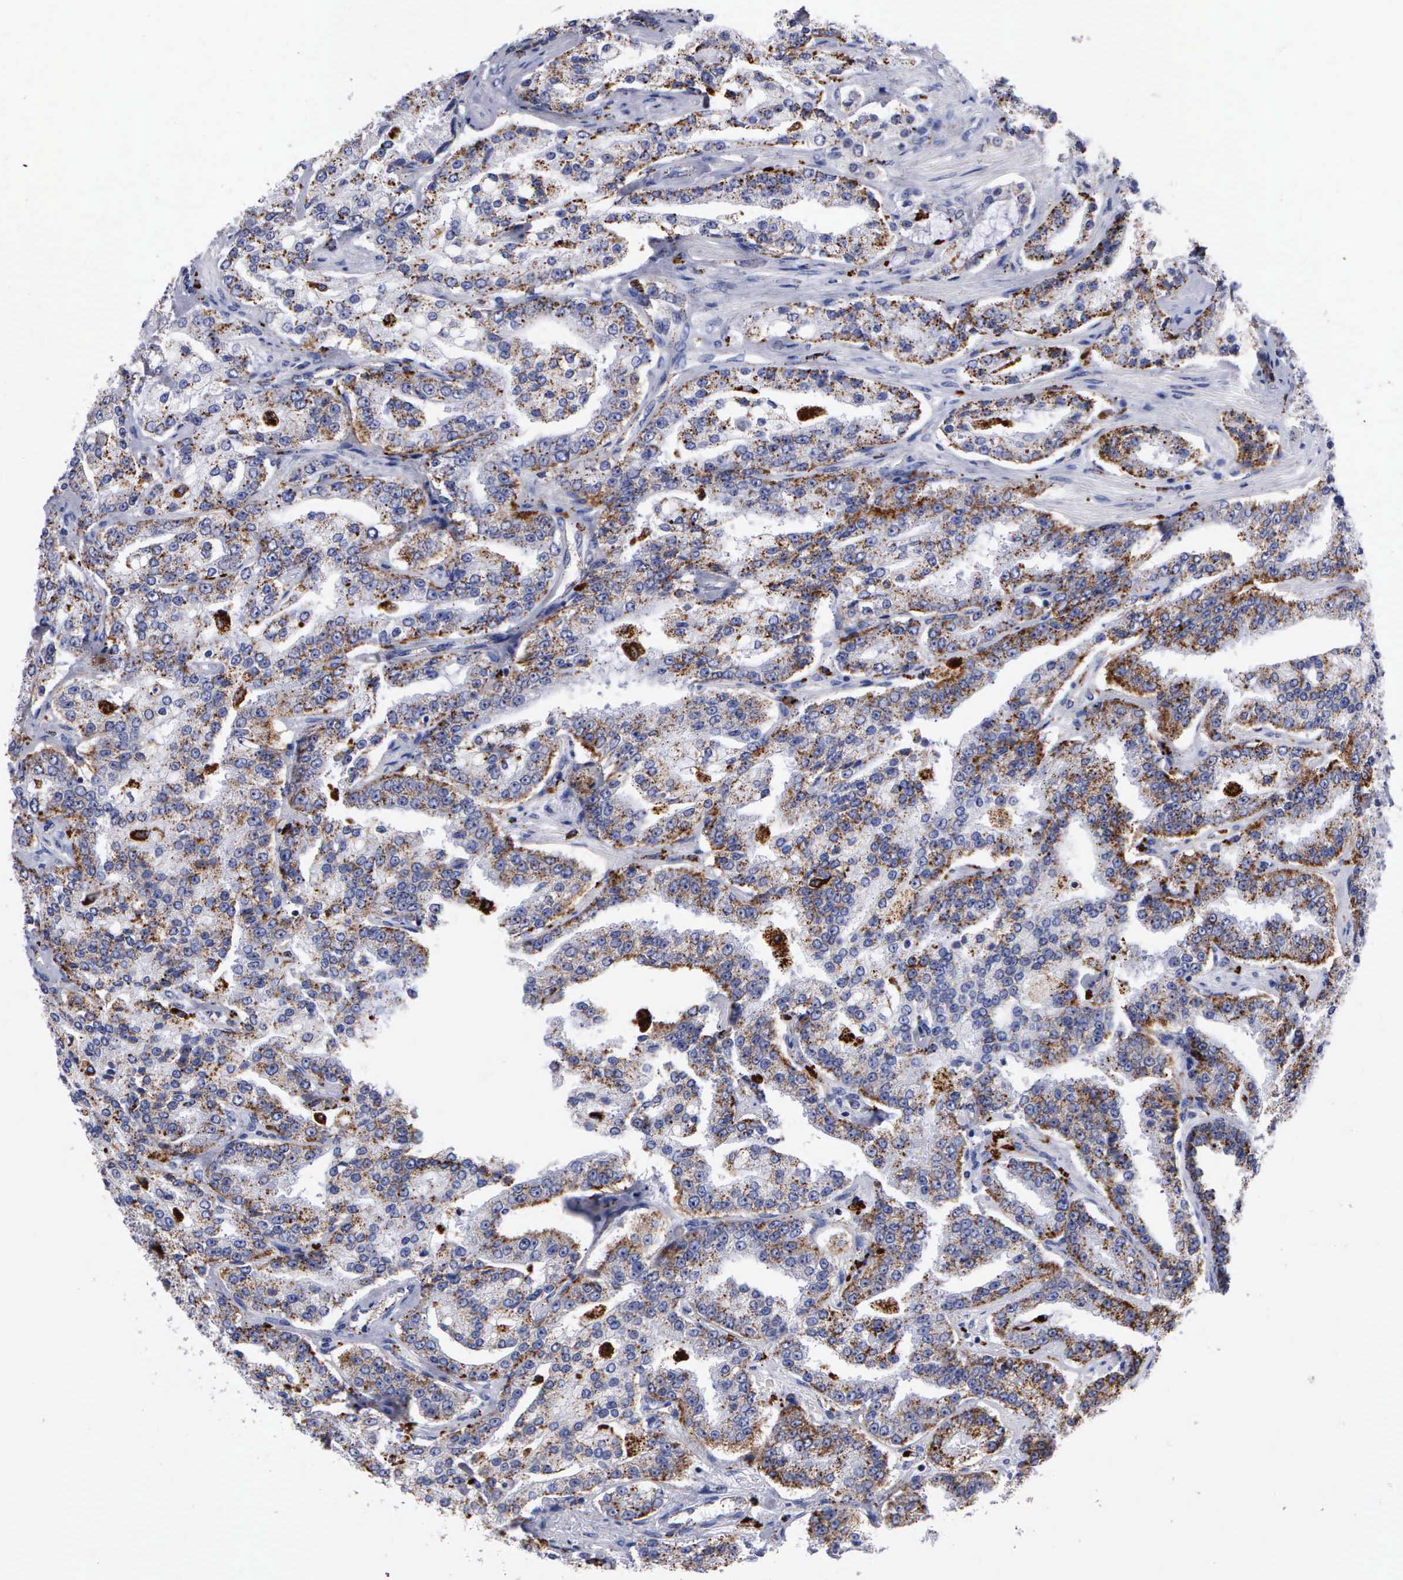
{"staining": {"intensity": "moderate", "quantity": "25%-75%", "location": "cytoplasmic/membranous"}, "tissue": "prostate cancer", "cell_type": "Tumor cells", "image_type": "cancer", "snomed": [{"axis": "morphology", "description": "Adenocarcinoma, Medium grade"}, {"axis": "topography", "description": "Prostate"}], "caption": "Human medium-grade adenocarcinoma (prostate) stained for a protein (brown) reveals moderate cytoplasmic/membranous positive staining in approximately 25%-75% of tumor cells.", "gene": "CTSH", "patient": {"sex": "male", "age": 72}}